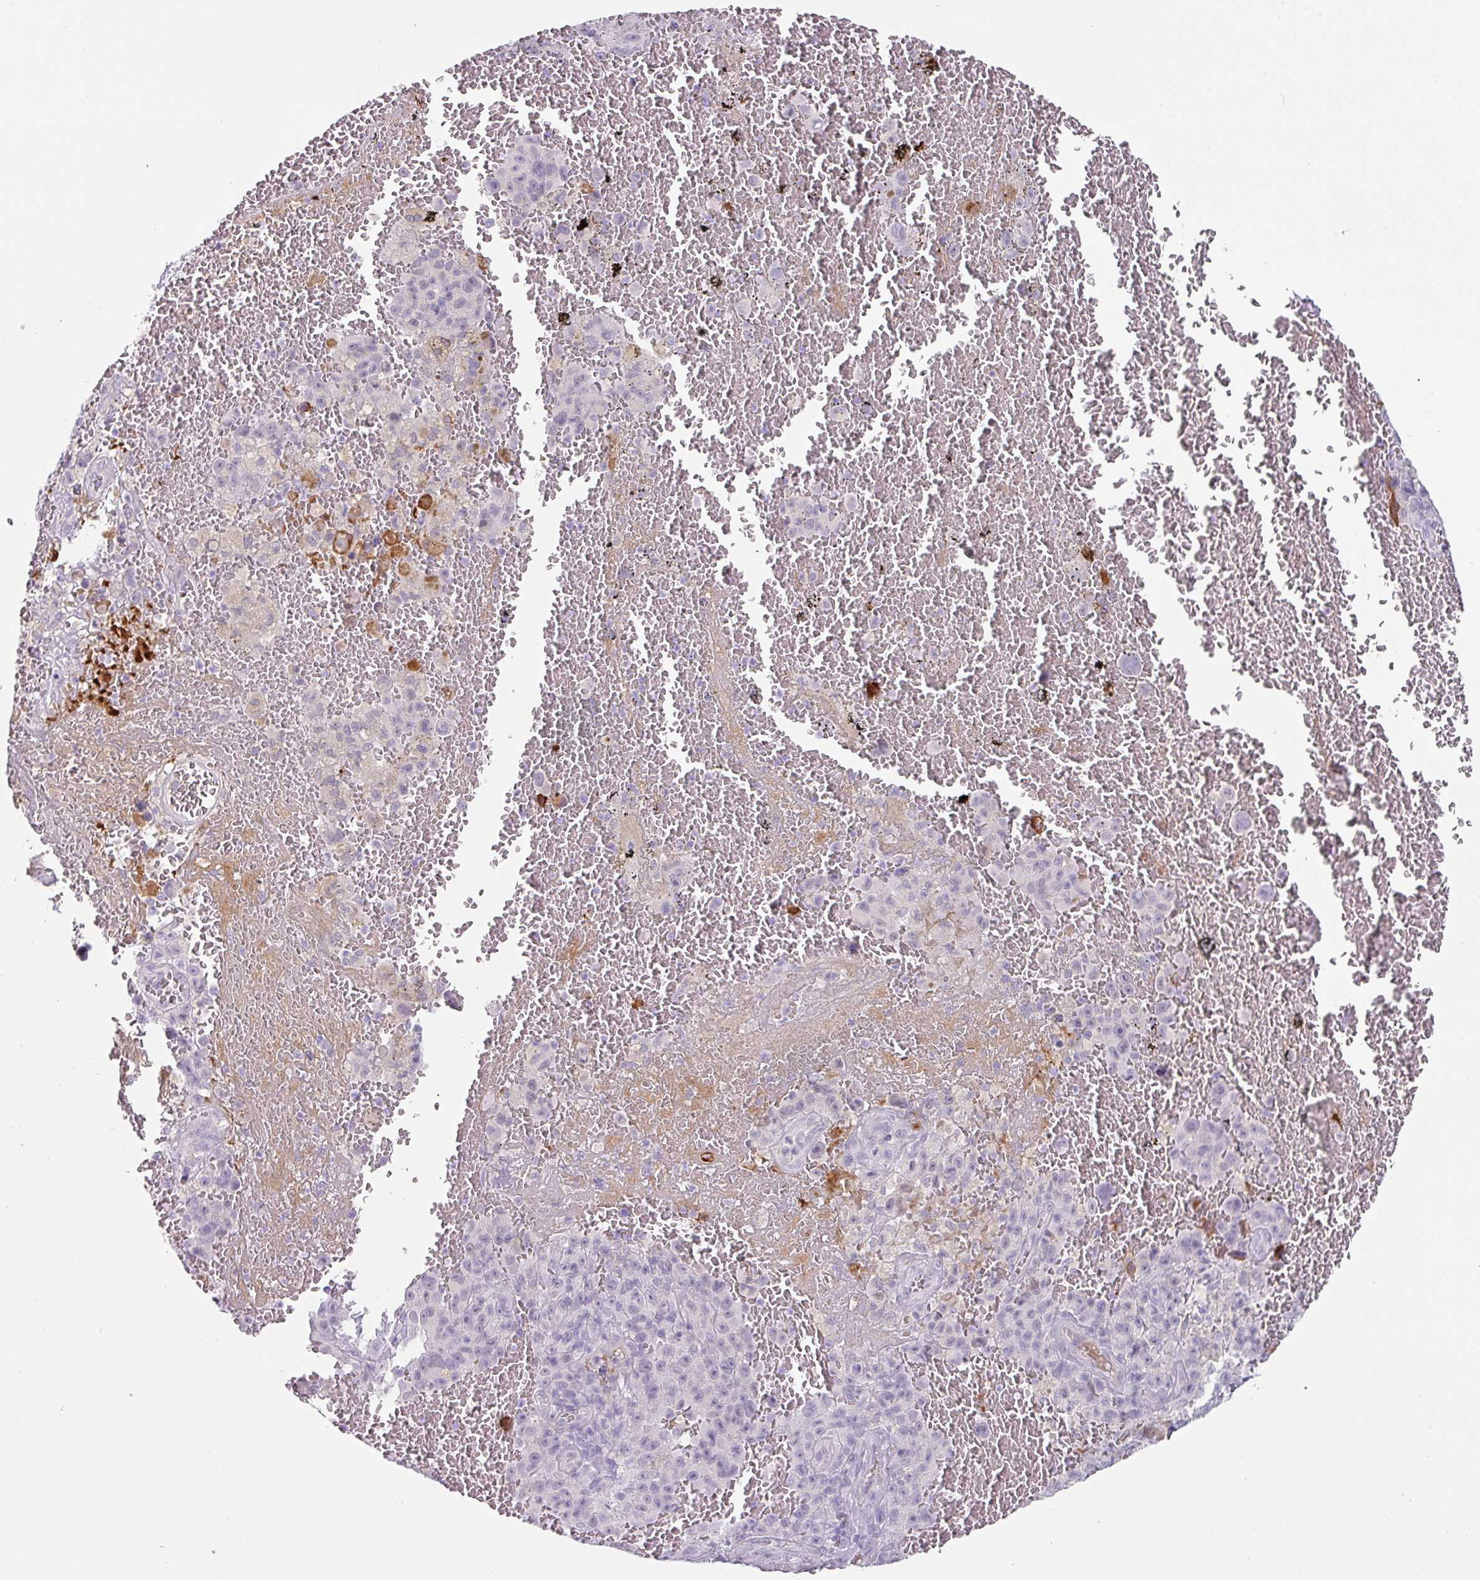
{"staining": {"intensity": "negative", "quantity": "none", "location": "none"}, "tissue": "melanoma", "cell_type": "Tumor cells", "image_type": "cancer", "snomed": [{"axis": "morphology", "description": "Malignant melanoma, NOS"}, {"axis": "topography", "description": "Skin"}], "caption": "Human malignant melanoma stained for a protein using immunohistochemistry demonstrates no positivity in tumor cells.", "gene": "FGF17", "patient": {"sex": "female", "age": 82}}